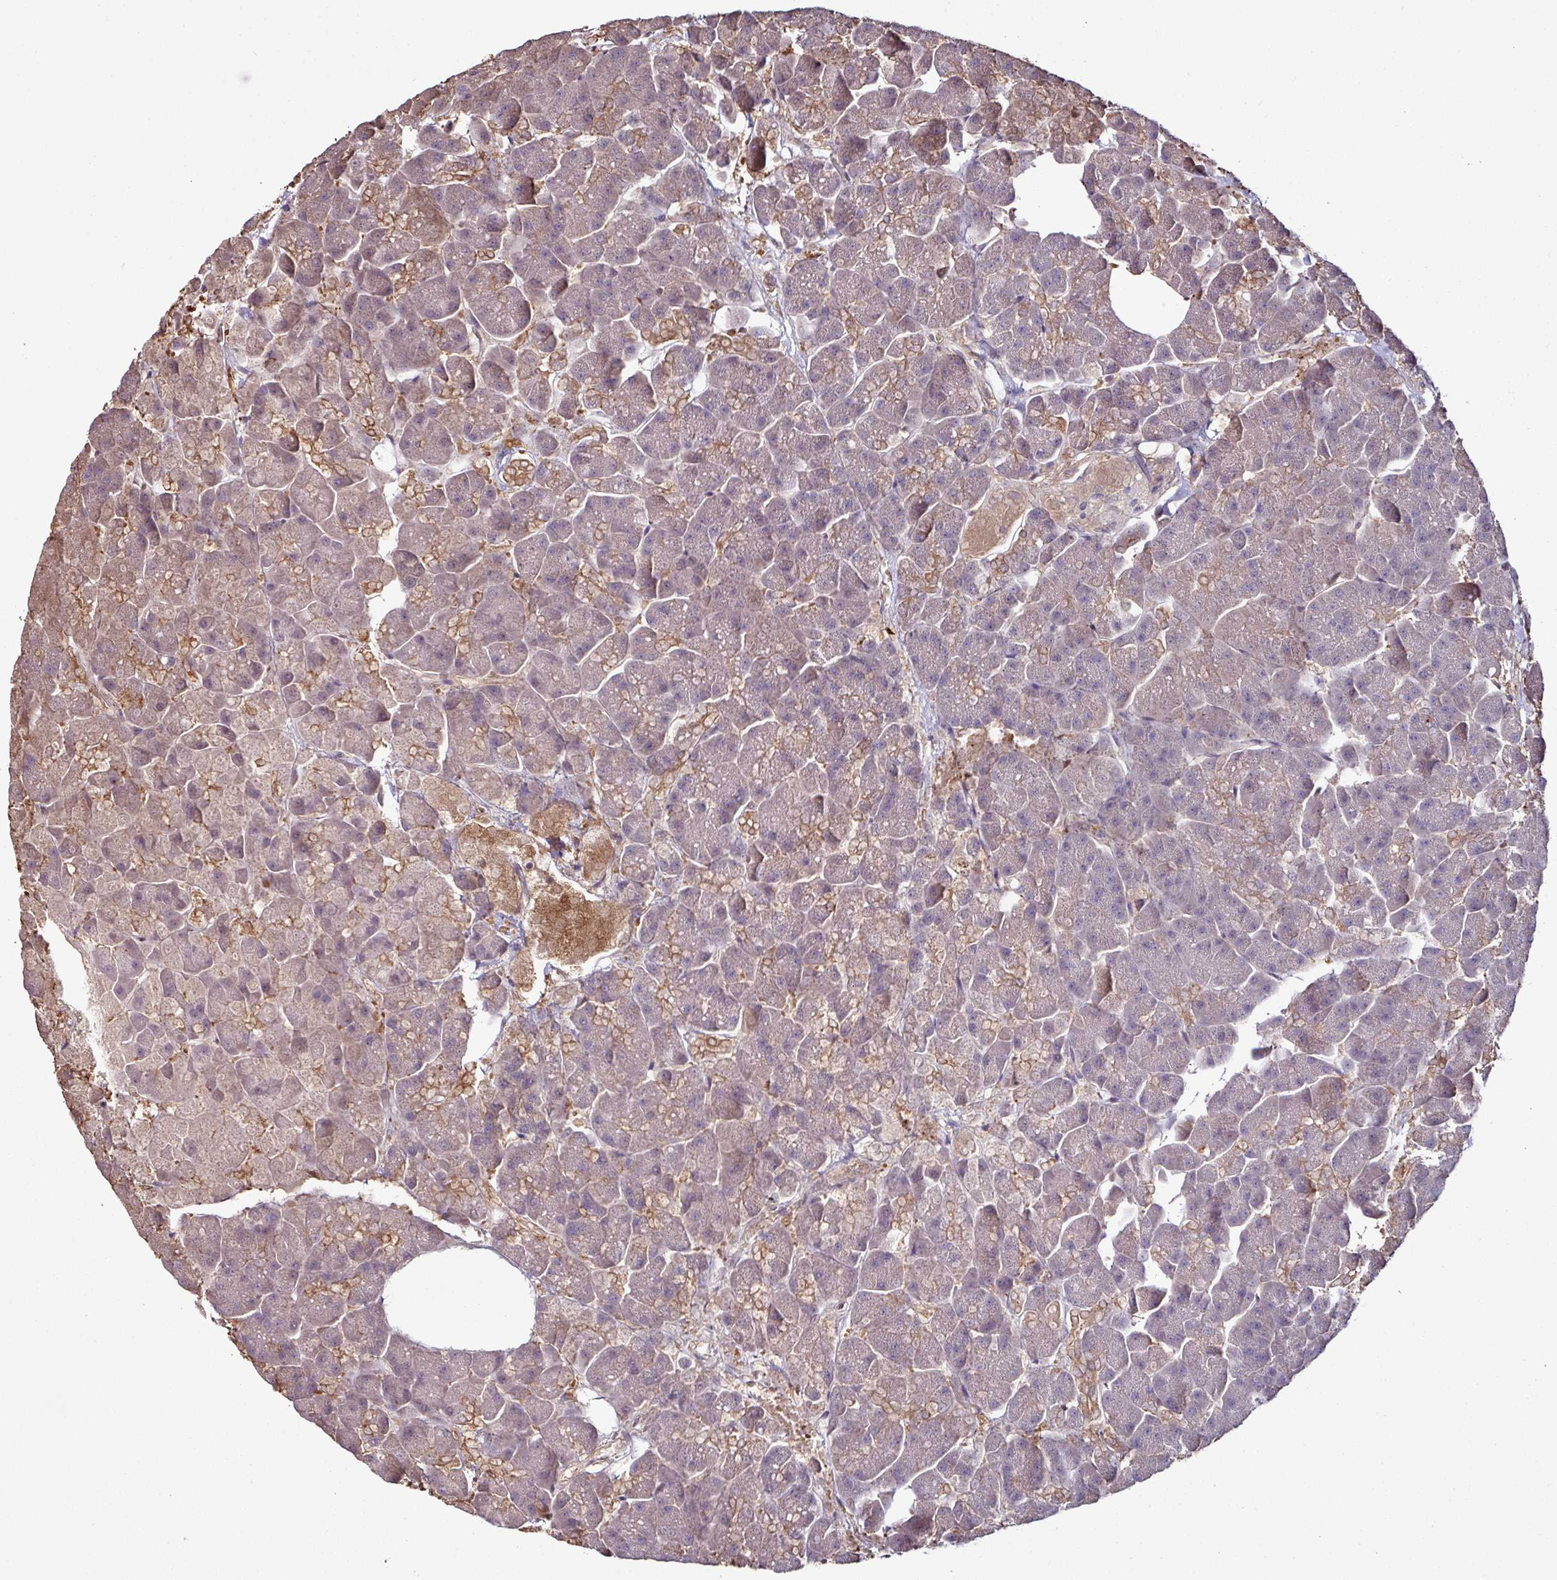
{"staining": {"intensity": "moderate", "quantity": "<25%", "location": "cytoplasmic/membranous"}, "tissue": "pancreas", "cell_type": "Exocrine glandular cells", "image_type": "normal", "snomed": [{"axis": "morphology", "description": "Normal tissue, NOS"}, {"axis": "topography", "description": "Pancreas"}, {"axis": "topography", "description": "Peripheral nerve tissue"}], "caption": "High-magnification brightfield microscopy of unremarkable pancreas stained with DAB (brown) and counterstained with hematoxylin (blue). exocrine glandular cells exhibit moderate cytoplasmic/membranous expression is appreciated in about<25% of cells.", "gene": "GNPDA1", "patient": {"sex": "male", "age": 54}}